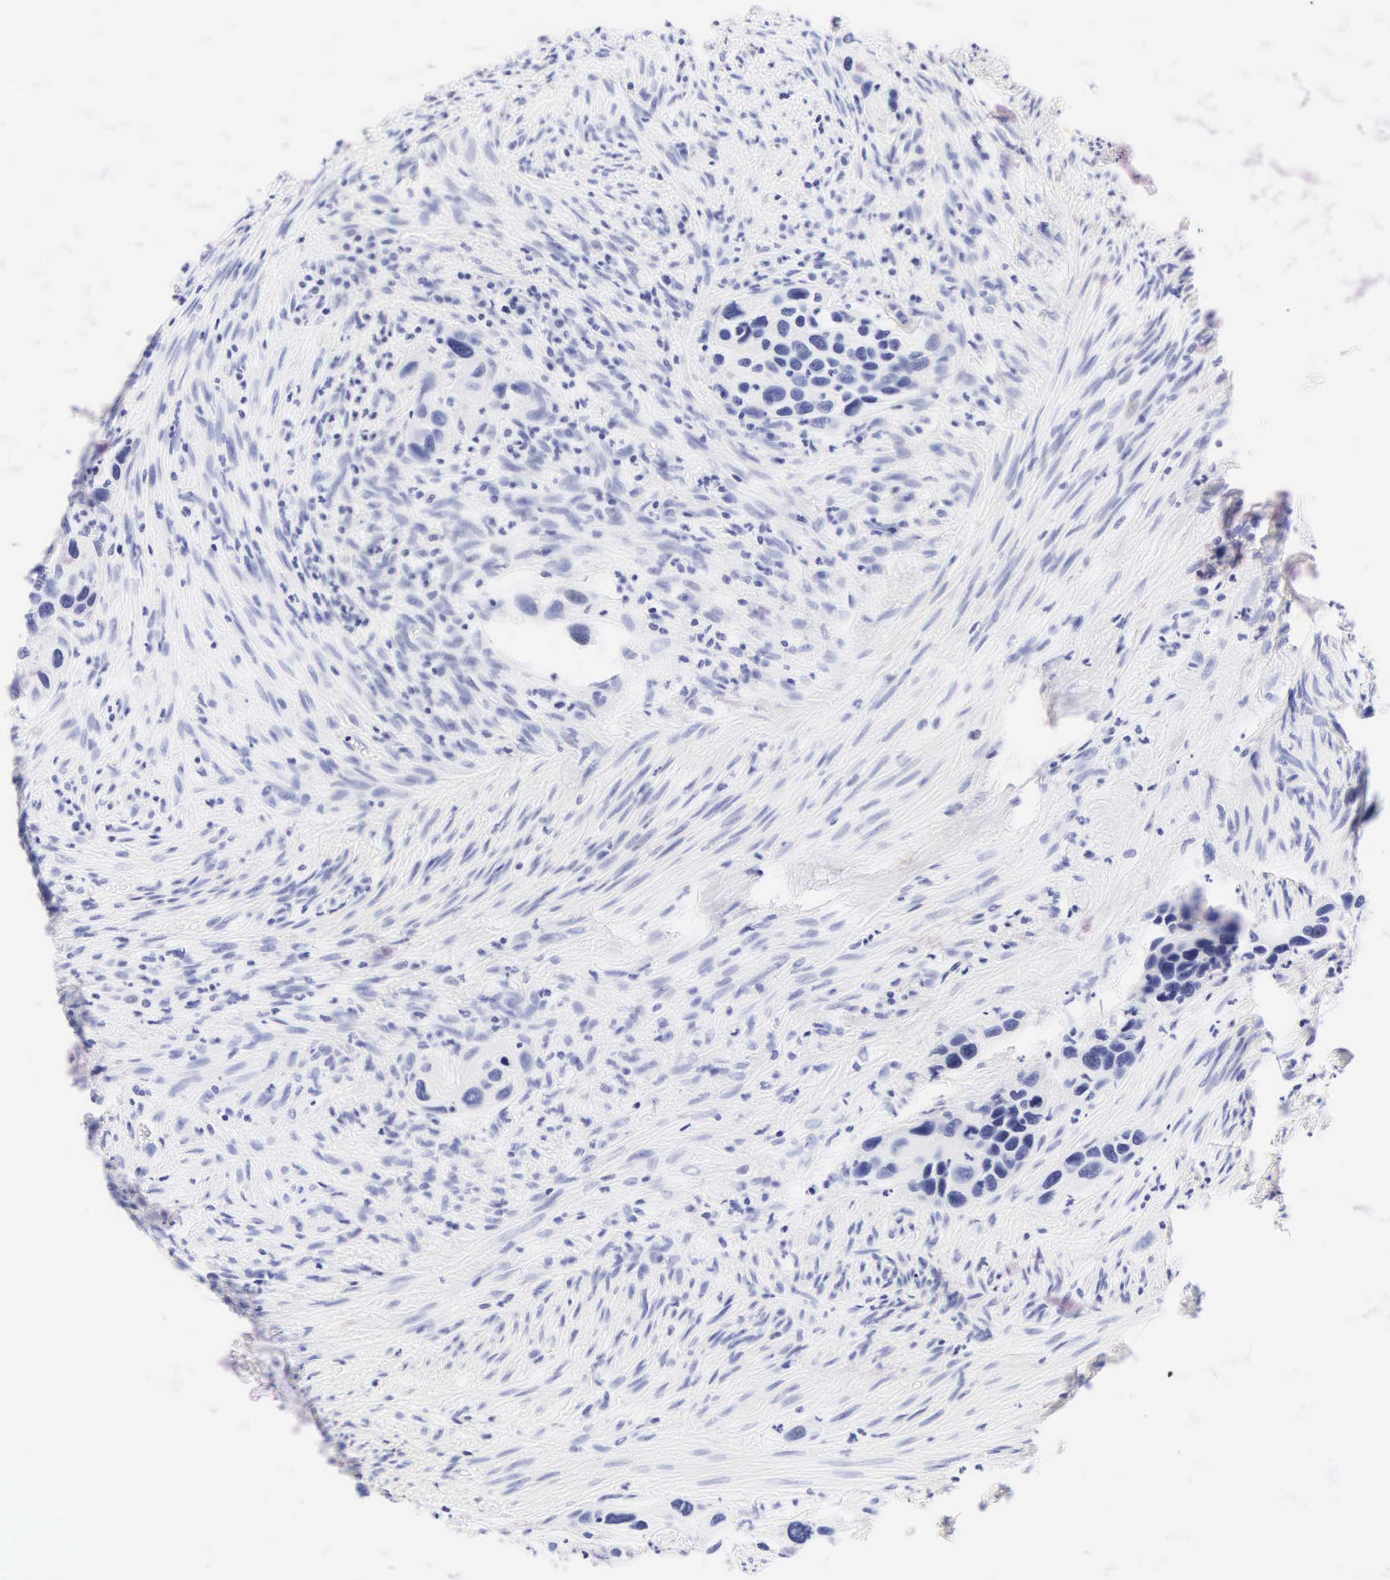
{"staining": {"intensity": "negative", "quantity": "none", "location": "none"}, "tissue": "urothelial cancer", "cell_type": "Tumor cells", "image_type": "cancer", "snomed": [{"axis": "morphology", "description": "Urothelial carcinoma, High grade"}, {"axis": "topography", "description": "Urinary bladder"}], "caption": "Immunohistochemical staining of urothelial carcinoma (high-grade) reveals no significant expression in tumor cells.", "gene": "KRT20", "patient": {"sex": "male", "age": 66}}